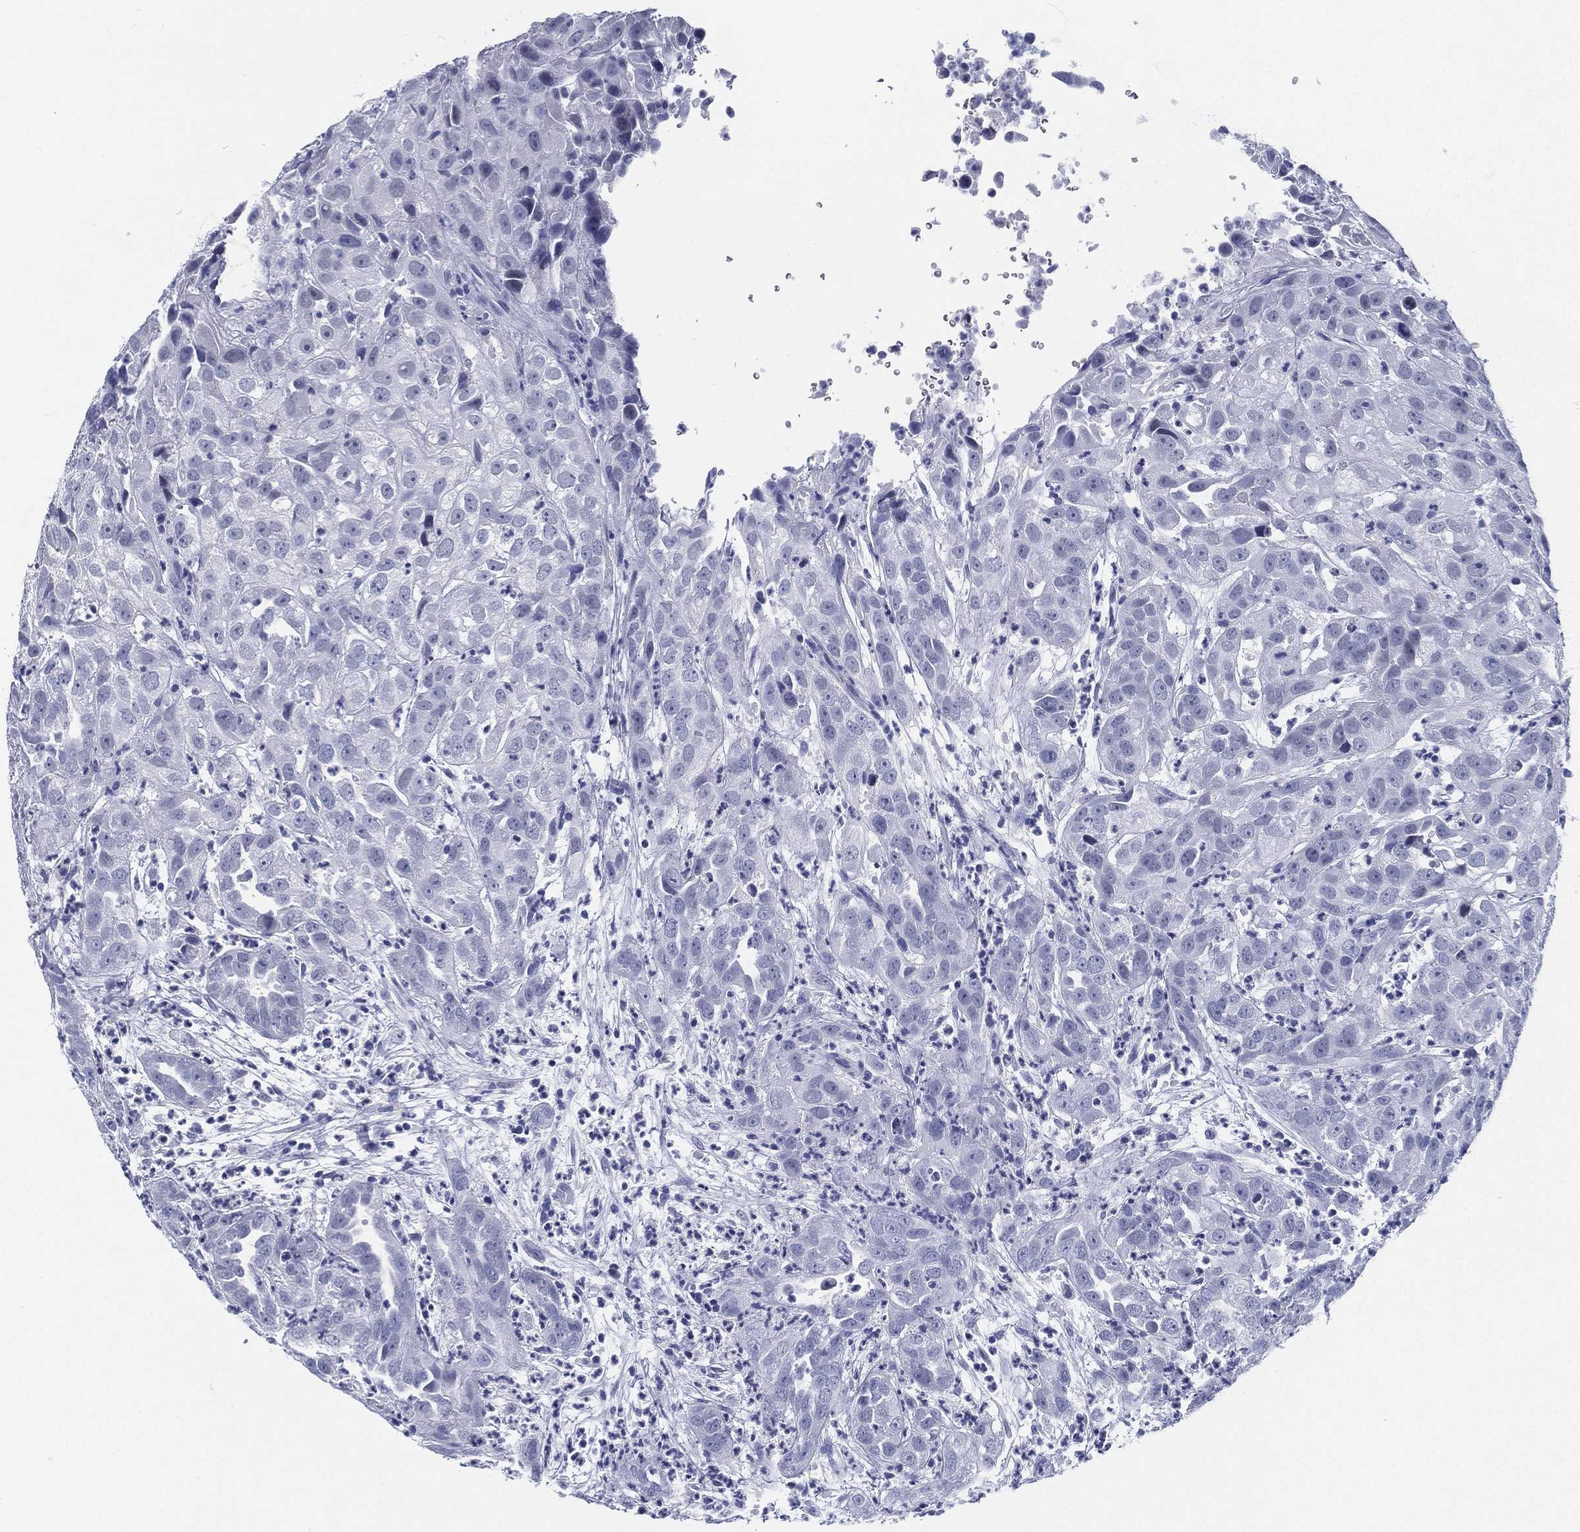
{"staining": {"intensity": "negative", "quantity": "none", "location": "none"}, "tissue": "urothelial cancer", "cell_type": "Tumor cells", "image_type": "cancer", "snomed": [{"axis": "morphology", "description": "Urothelial carcinoma, High grade"}, {"axis": "topography", "description": "Urinary bladder"}], "caption": "Immunohistochemical staining of human high-grade urothelial carcinoma reveals no significant positivity in tumor cells. Nuclei are stained in blue.", "gene": "ATP1B2", "patient": {"sex": "female", "age": 41}}